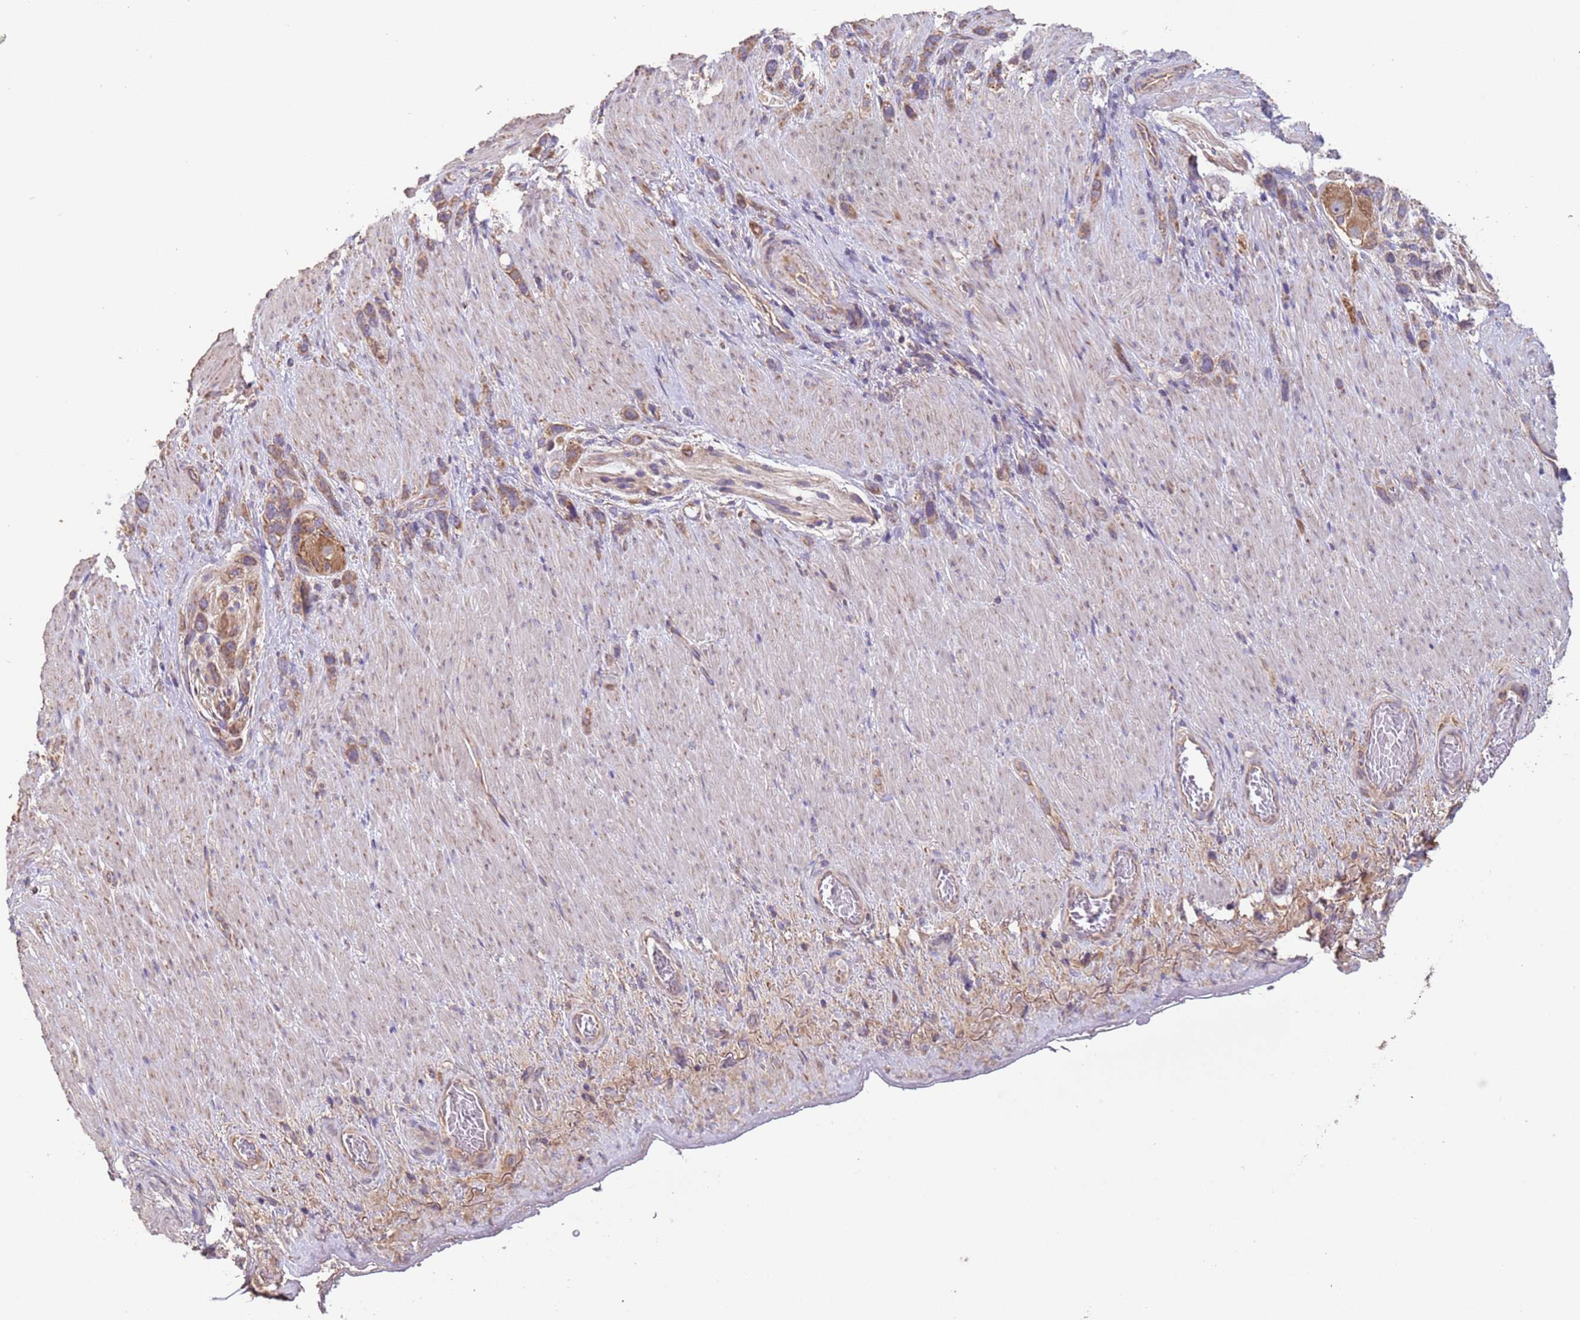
{"staining": {"intensity": "moderate", "quantity": ">75%", "location": "cytoplasmic/membranous"}, "tissue": "stomach cancer", "cell_type": "Tumor cells", "image_type": "cancer", "snomed": [{"axis": "morphology", "description": "Adenocarcinoma, NOS"}, {"axis": "topography", "description": "Stomach"}], "caption": "Human stomach cancer stained with a protein marker reveals moderate staining in tumor cells.", "gene": "EEF1AKMT1", "patient": {"sex": "female", "age": 65}}